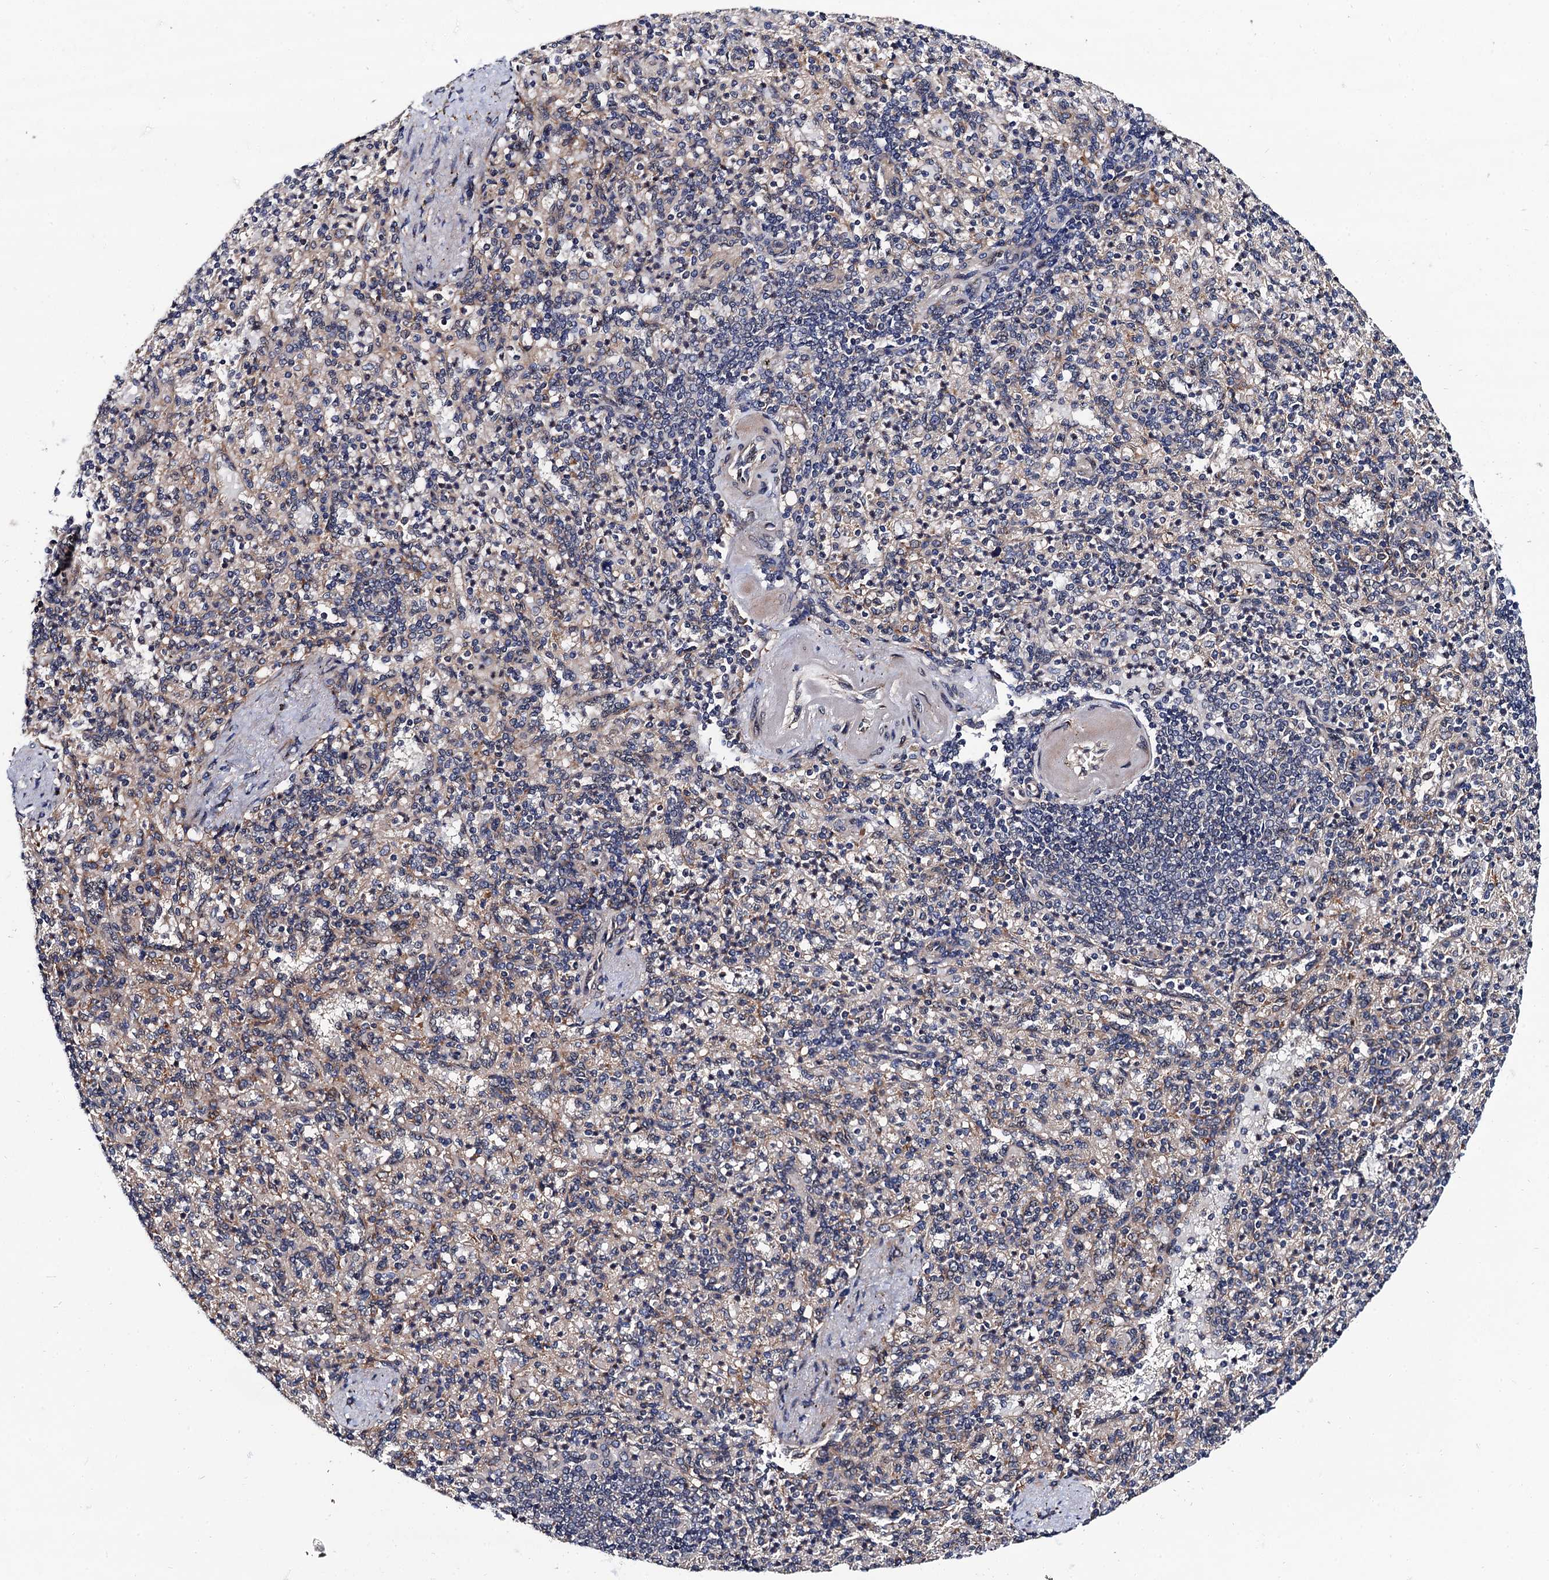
{"staining": {"intensity": "negative", "quantity": "none", "location": "none"}, "tissue": "spleen", "cell_type": "Cells in red pulp", "image_type": "normal", "snomed": [{"axis": "morphology", "description": "Normal tissue, NOS"}, {"axis": "topography", "description": "Spleen"}], "caption": "Cells in red pulp show no significant expression in unremarkable spleen.", "gene": "VPS35", "patient": {"sex": "female", "age": 74}}